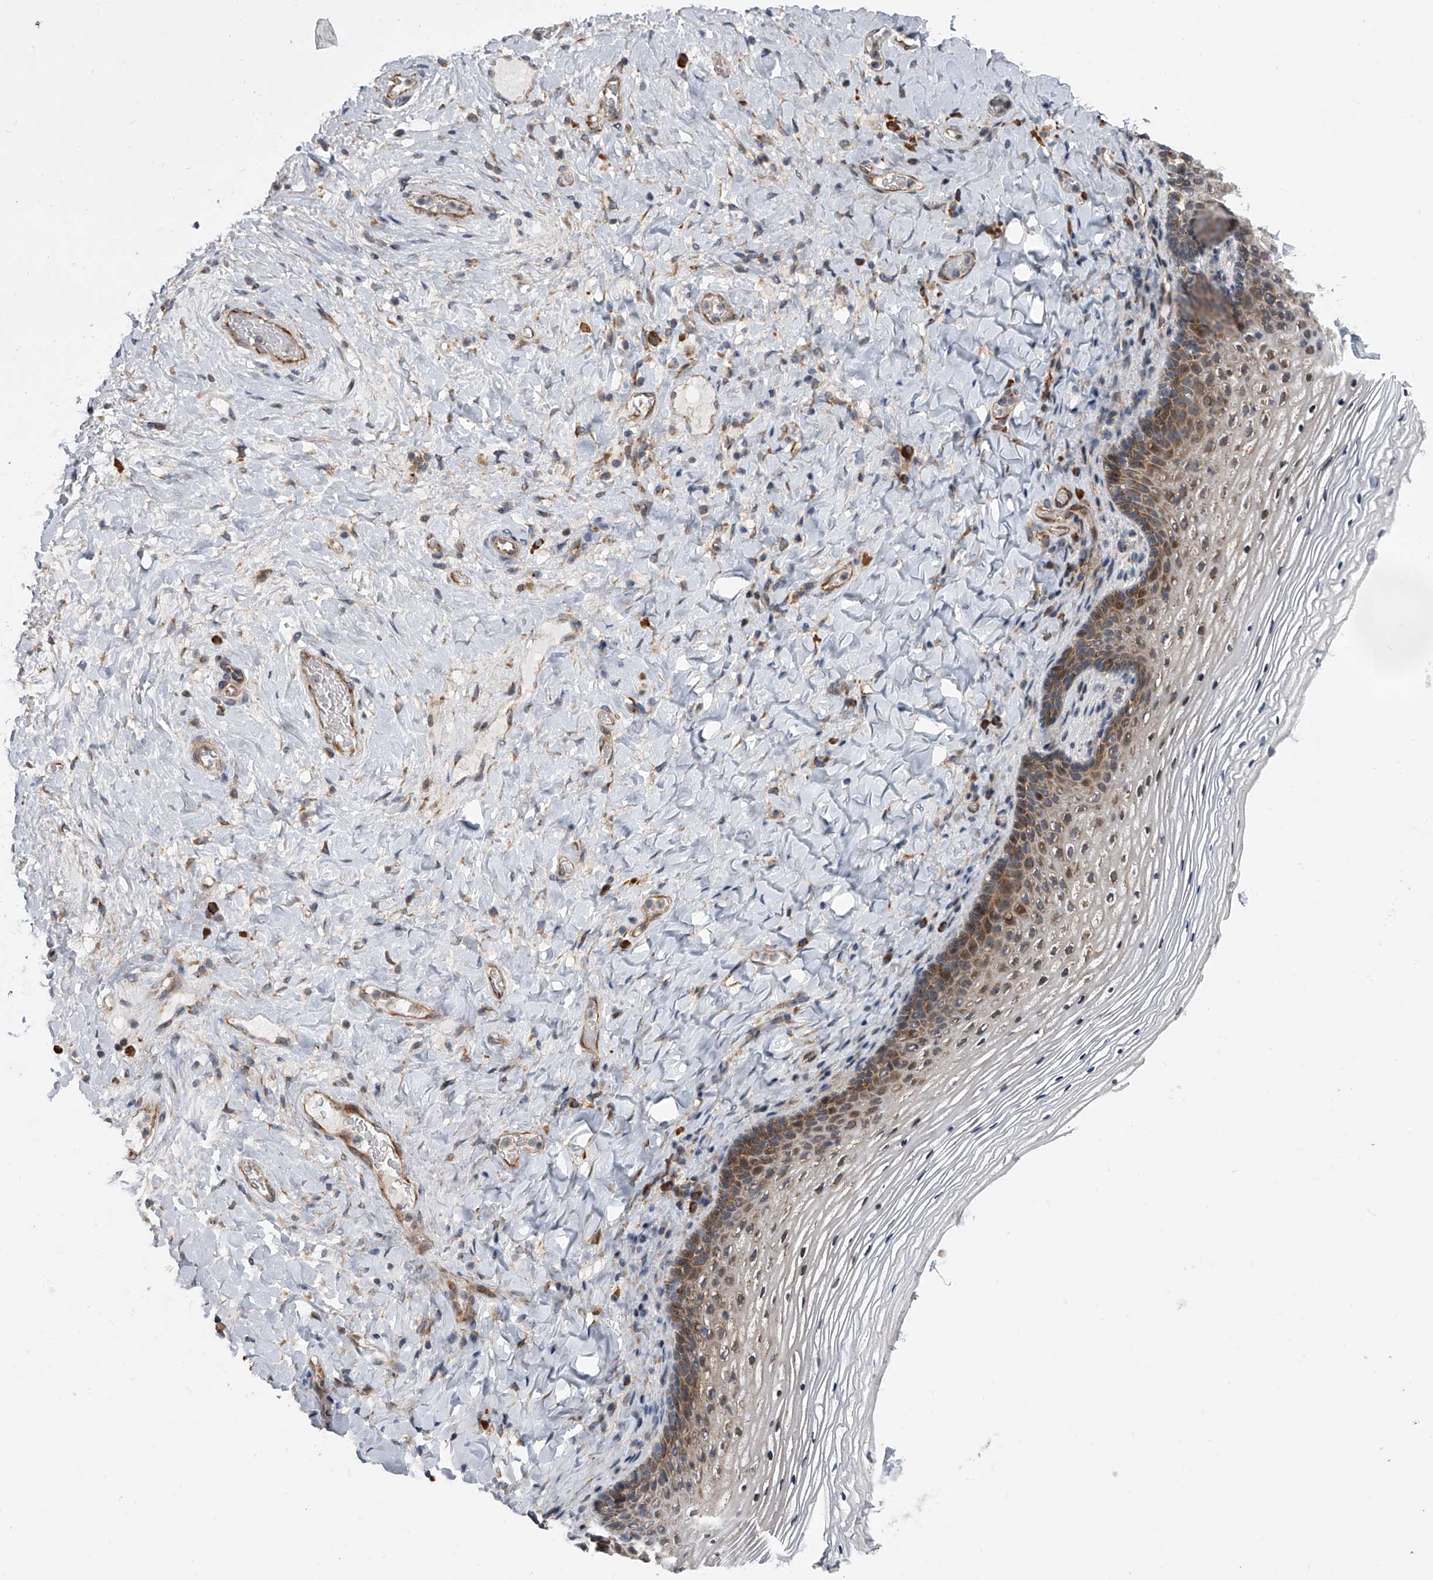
{"staining": {"intensity": "moderate", "quantity": ">75%", "location": "cytoplasmic/membranous"}, "tissue": "vagina", "cell_type": "Squamous epithelial cells", "image_type": "normal", "snomed": [{"axis": "morphology", "description": "Normal tissue, NOS"}, {"axis": "topography", "description": "Vagina"}], "caption": "Approximately >75% of squamous epithelial cells in benign vagina exhibit moderate cytoplasmic/membranous protein expression as visualized by brown immunohistochemical staining.", "gene": "DLGAP2", "patient": {"sex": "female", "age": 60}}